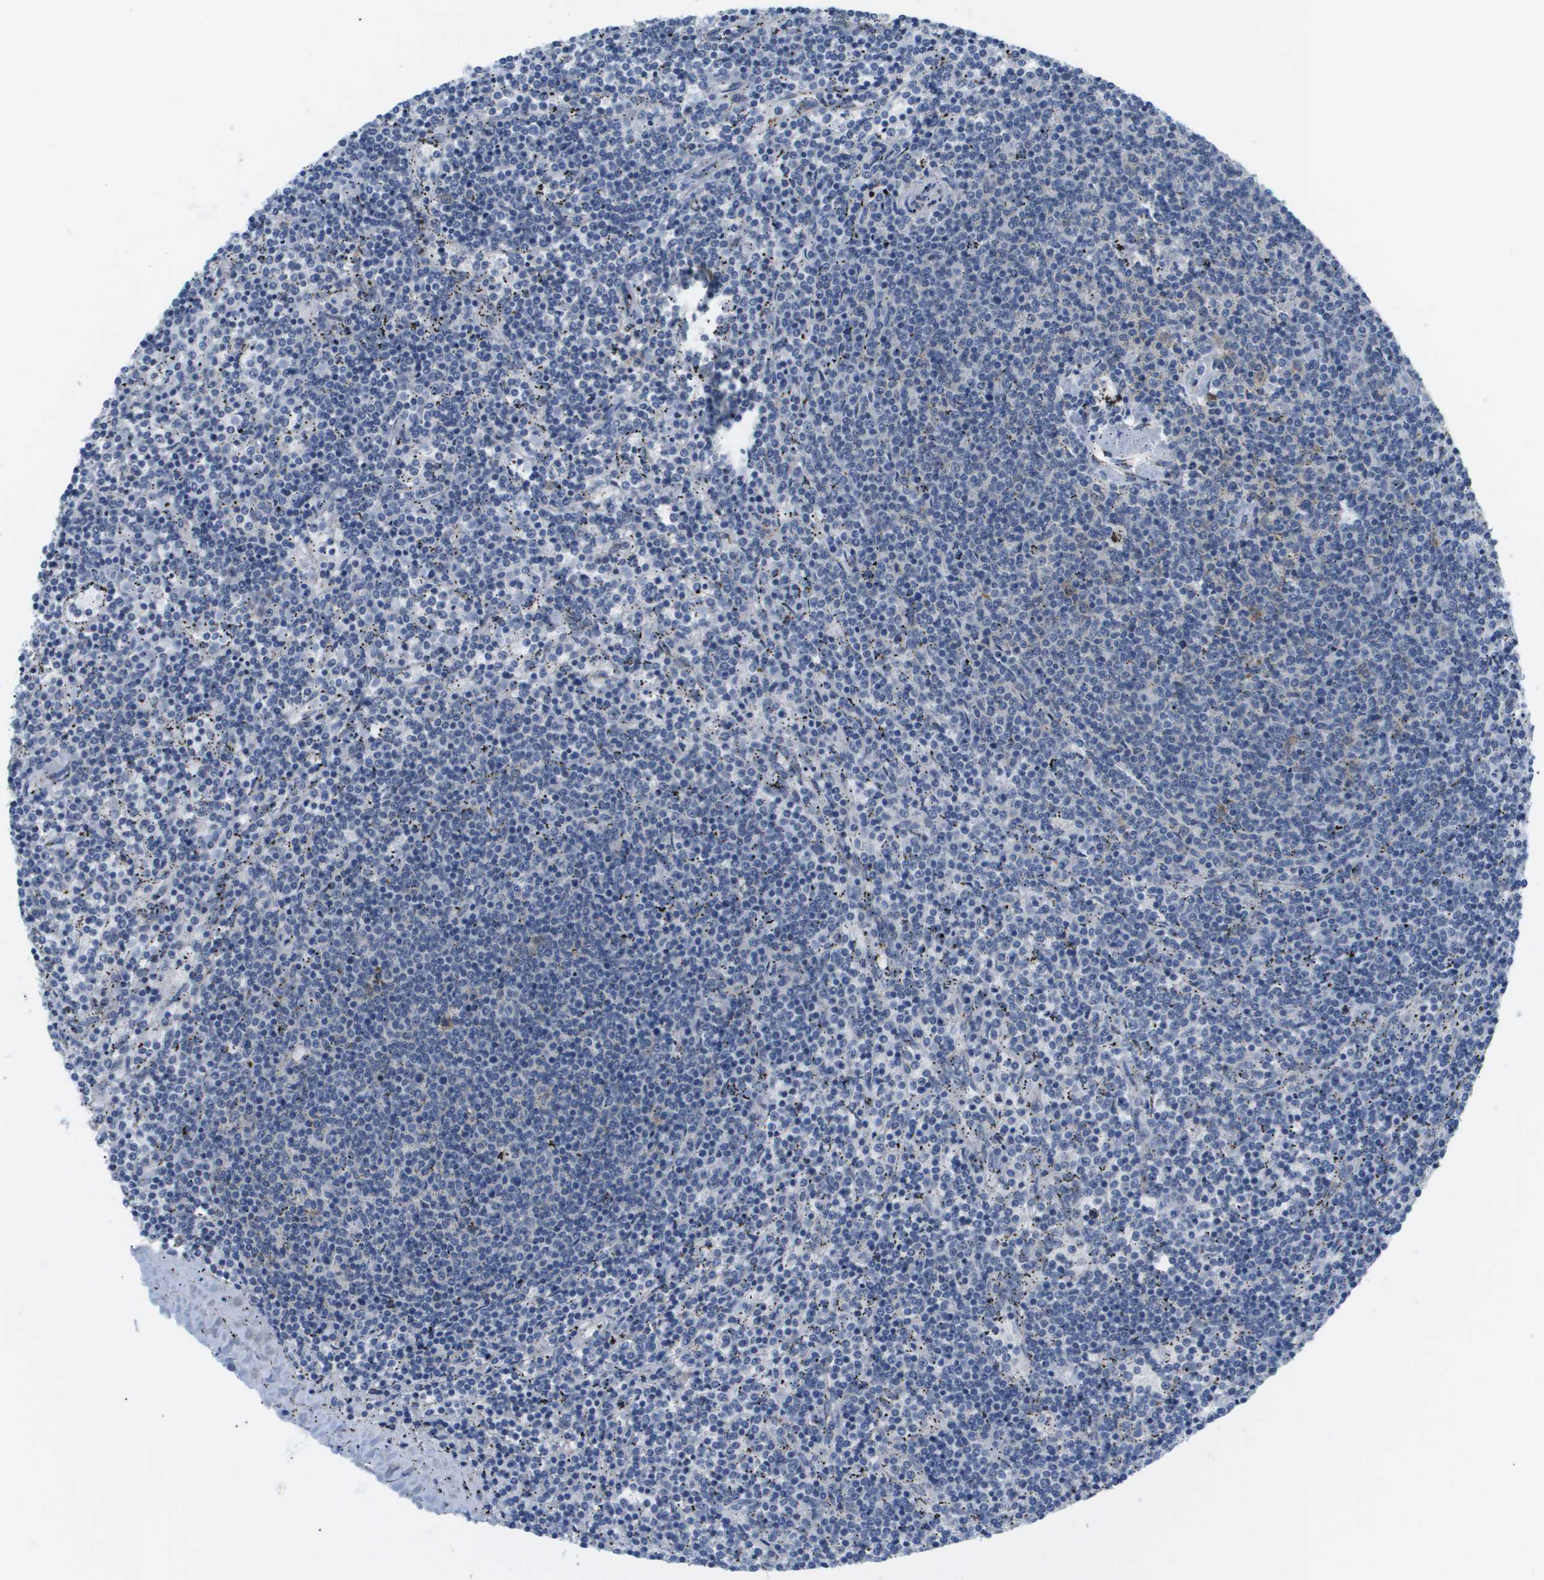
{"staining": {"intensity": "negative", "quantity": "none", "location": "none"}, "tissue": "lymphoma", "cell_type": "Tumor cells", "image_type": "cancer", "snomed": [{"axis": "morphology", "description": "Malignant lymphoma, non-Hodgkin's type, Low grade"}, {"axis": "topography", "description": "Spleen"}], "caption": "There is no significant expression in tumor cells of lymphoma.", "gene": "OTUD5", "patient": {"sex": "female", "age": 50}}